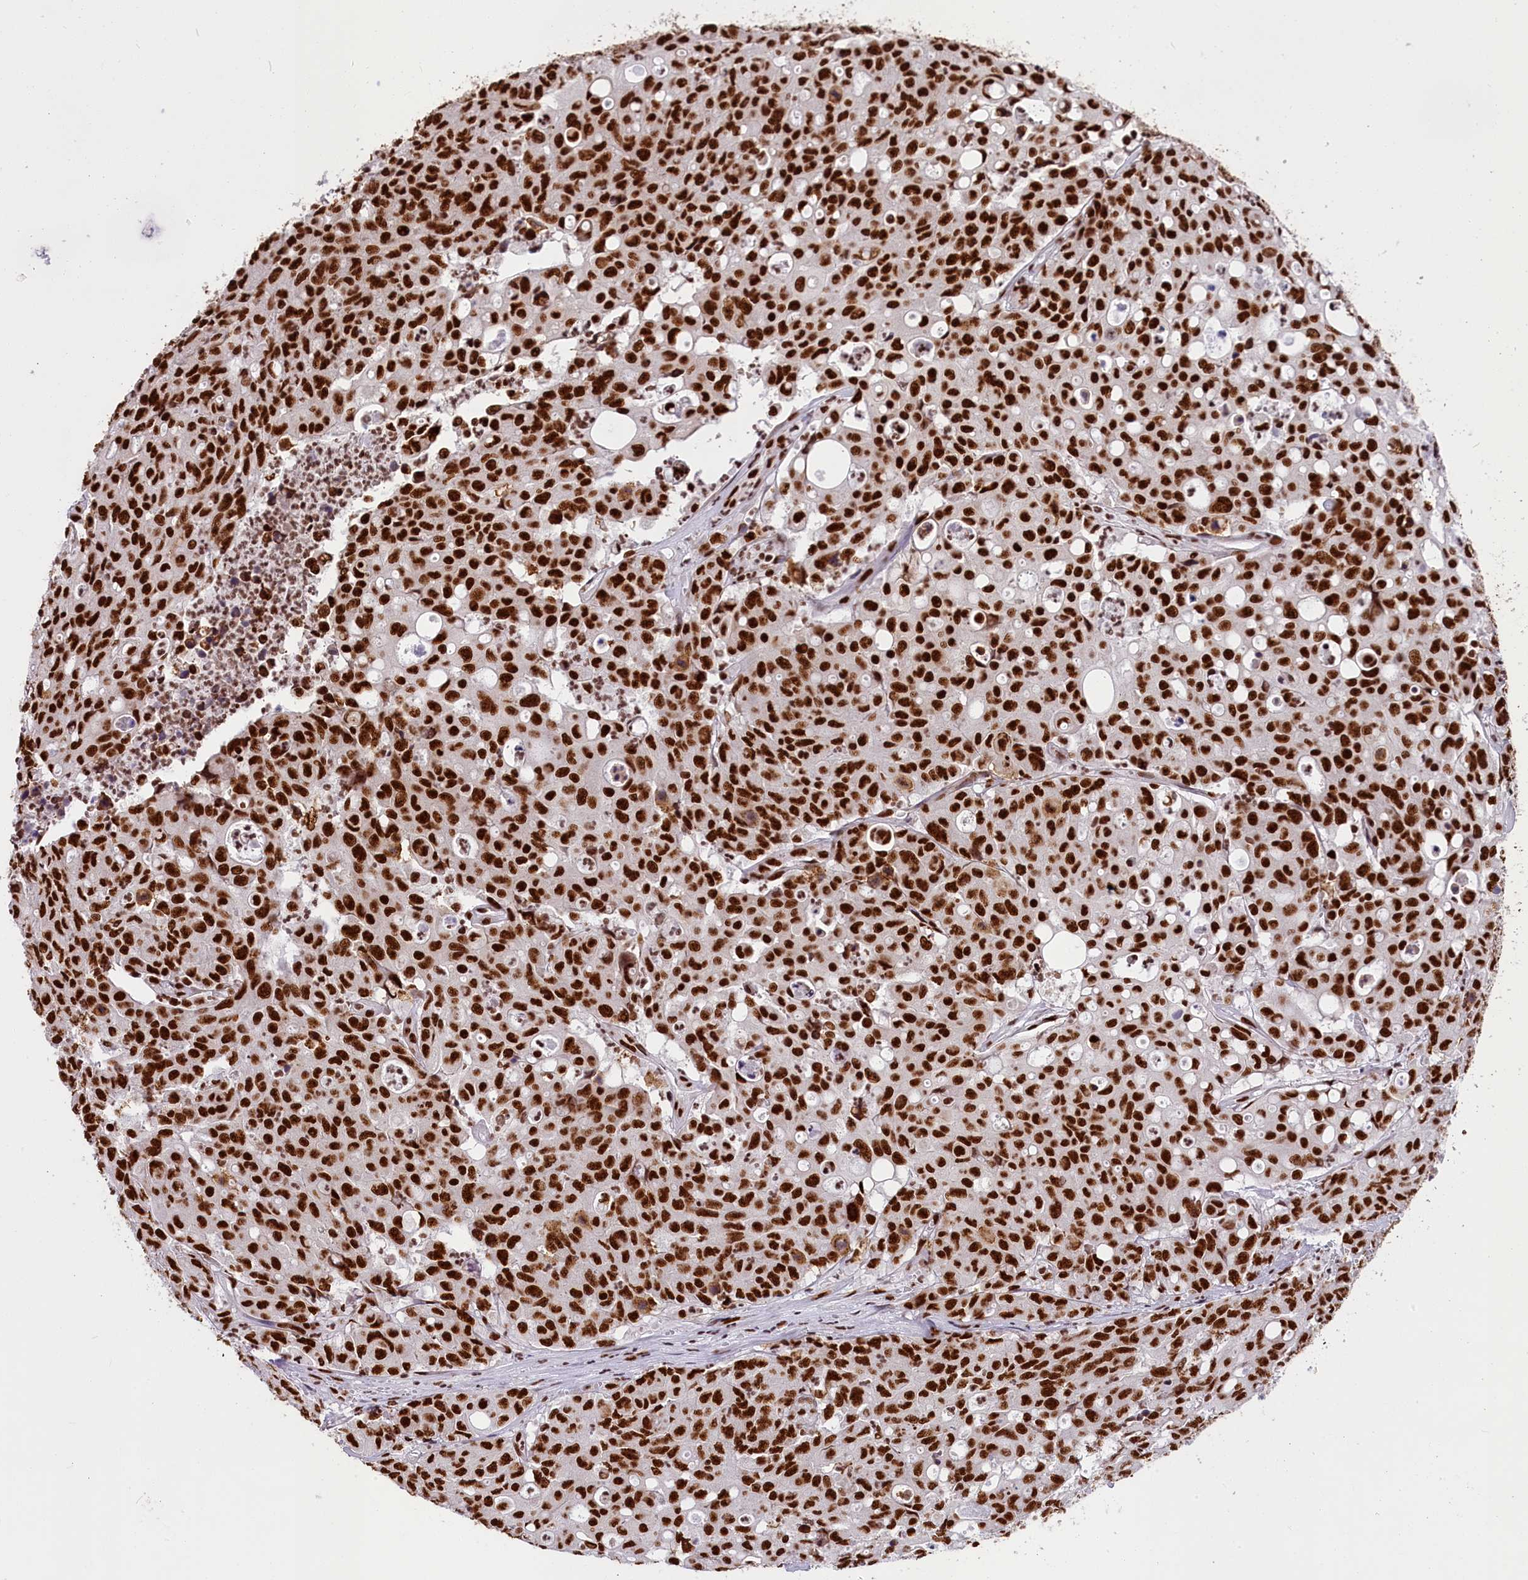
{"staining": {"intensity": "strong", "quantity": ">75%", "location": "nuclear"}, "tissue": "colorectal cancer", "cell_type": "Tumor cells", "image_type": "cancer", "snomed": [{"axis": "morphology", "description": "Adenocarcinoma, NOS"}, {"axis": "topography", "description": "Colon"}], "caption": "Human colorectal cancer (adenocarcinoma) stained for a protein (brown) shows strong nuclear positive staining in about >75% of tumor cells.", "gene": "SNRNP70", "patient": {"sex": "male", "age": 51}}